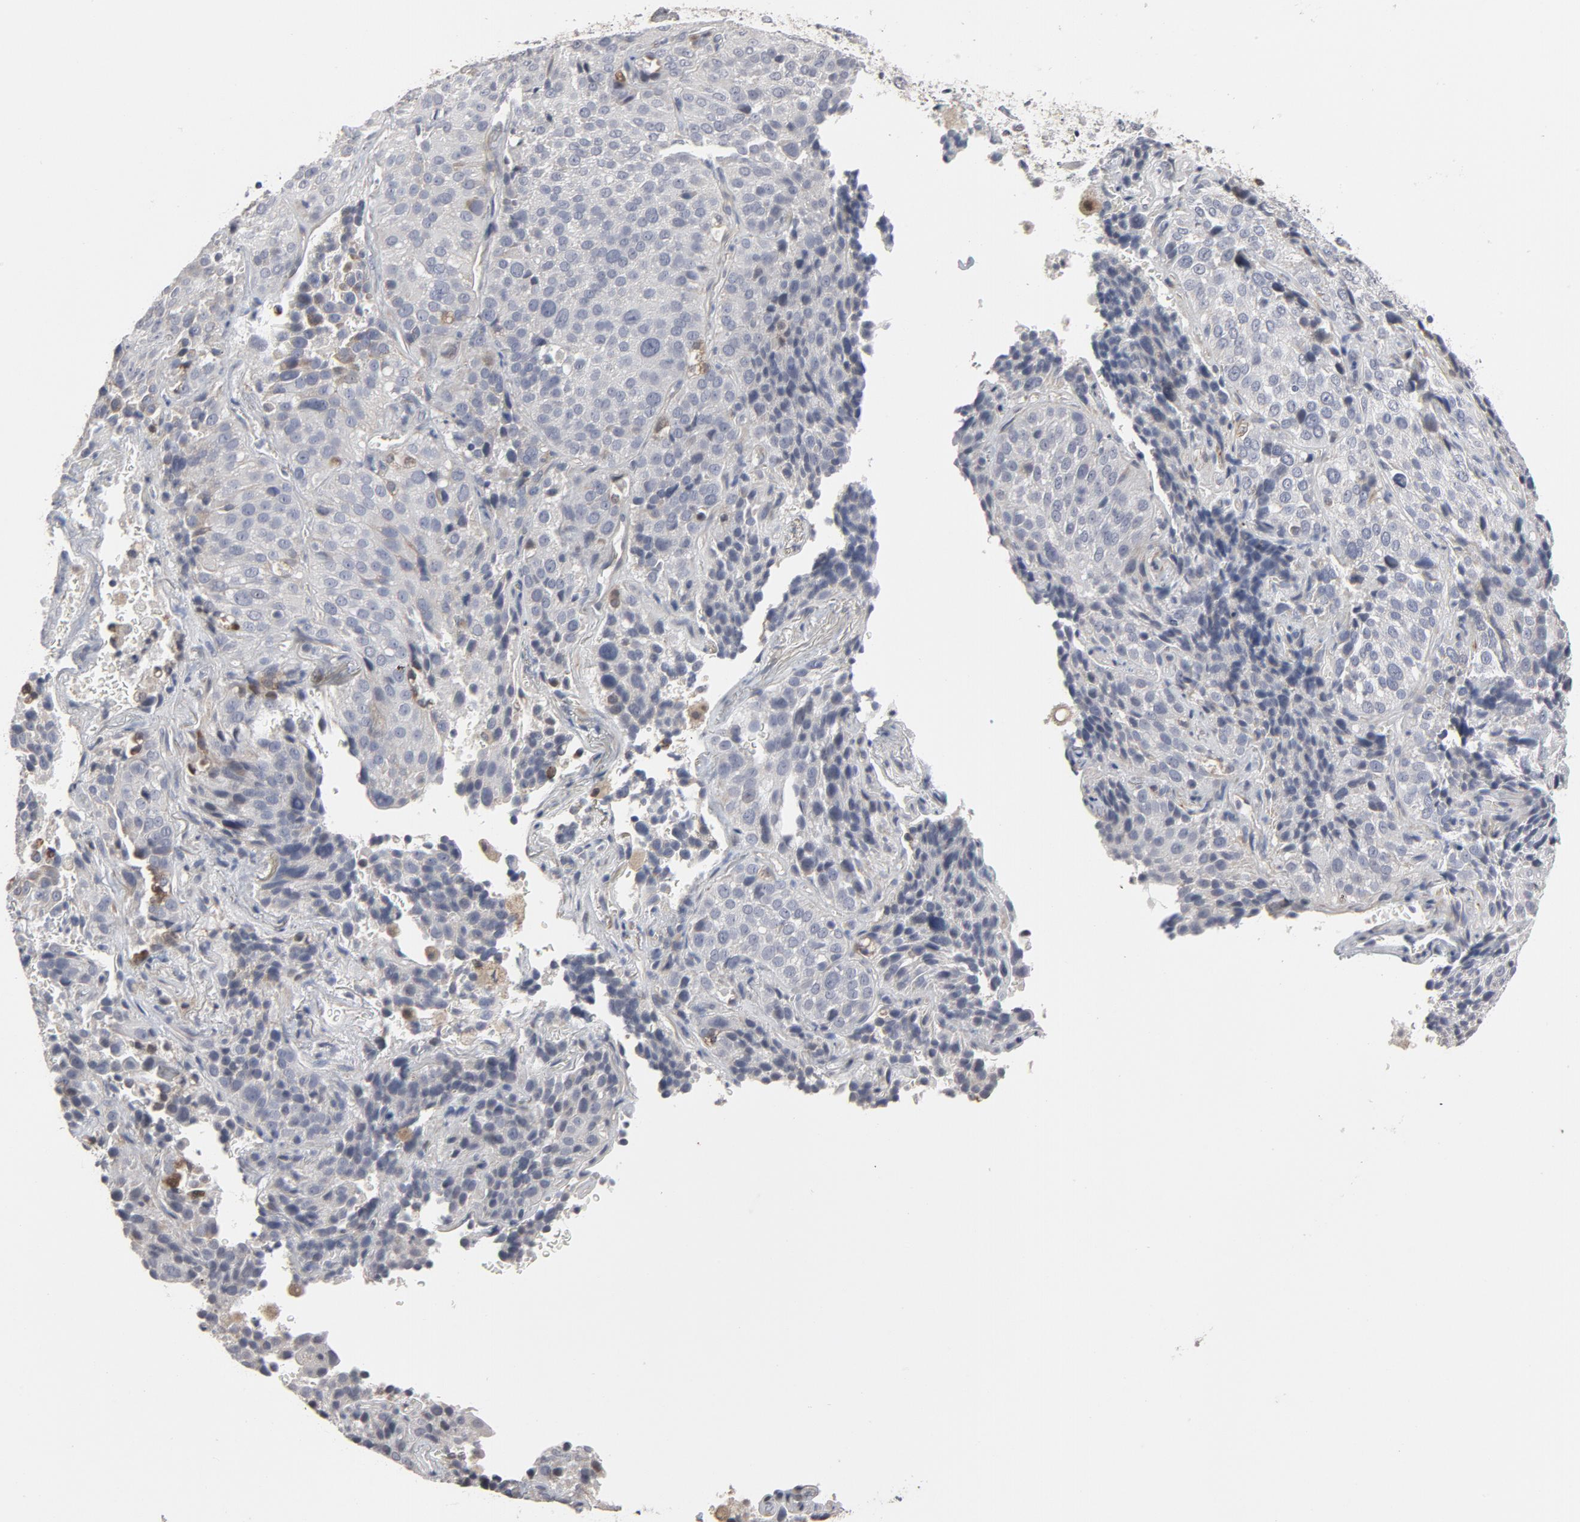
{"staining": {"intensity": "negative", "quantity": "none", "location": "none"}, "tissue": "lung cancer", "cell_type": "Tumor cells", "image_type": "cancer", "snomed": [{"axis": "morphology", "description": "Squamous cell carcinoma, NOS"}, {"axis": "topography", "description": "Lung"}], "caption": "Tumor cells show no significant protein expression in squamous cell carcinoma (lung). The staining is performed using DAB (3,3'-diaminobenzidine) brown chromogen with nuclei counter-stained in using hematoxylin.", "gene": "PPP1R1B", "patient": {"sex": "male", "age": 54}}